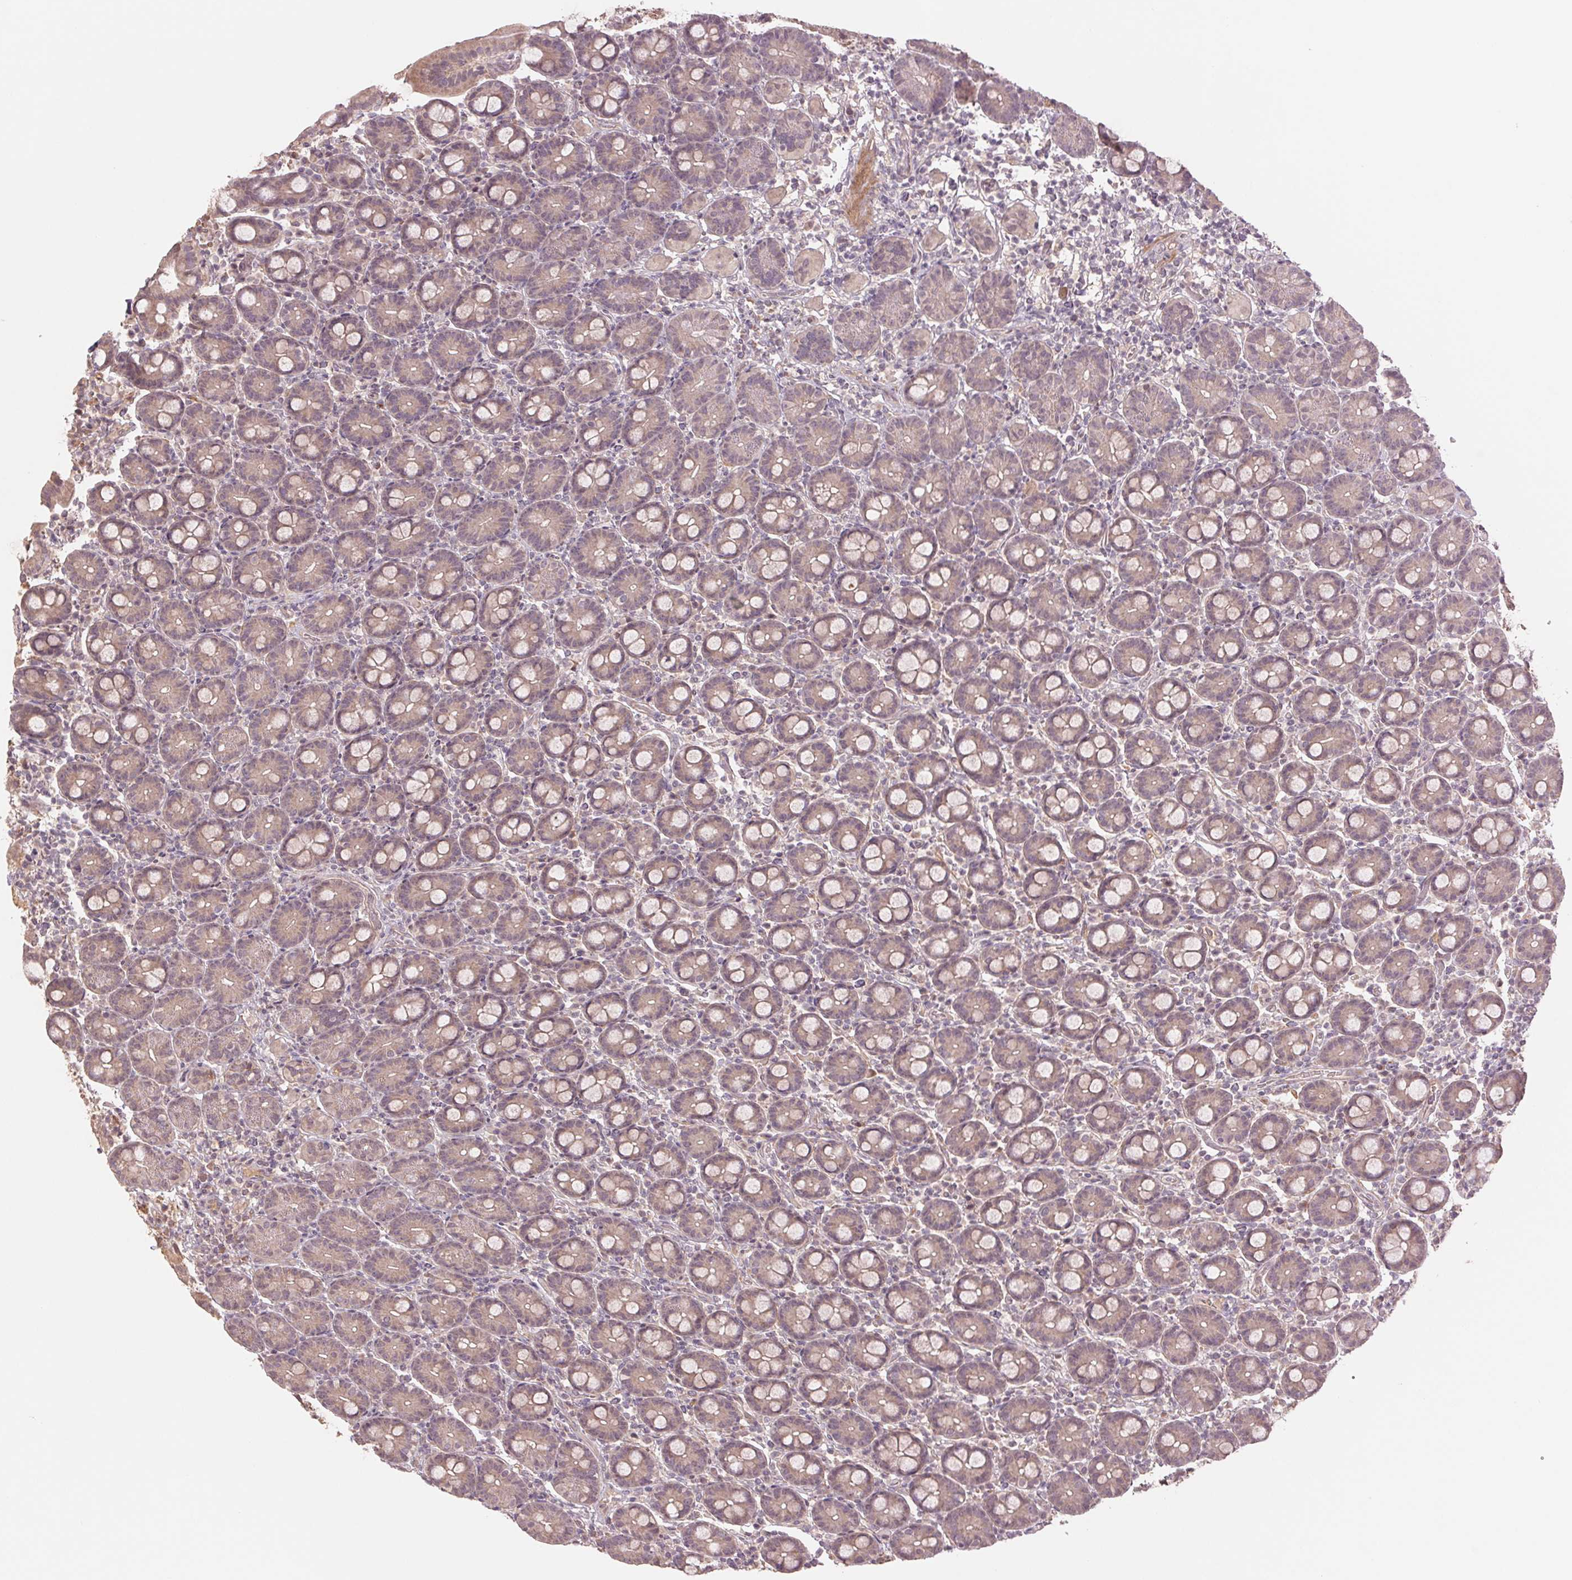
{"staining": {"intensity": "weak", "quantity": "25%-75%", "location": "cytoplasmic/membranous"}, "tissue": "small intestine", "cell_type": "Glandular cells", "image_type": "normal", "snomed": [{"axis": "morphology", "description": "Normal tissue, NOS"}, {"axis": "topography", "description": "Small intestine"}], "caption": "IHC (DAB (3,3'-diaminobenzidine)) staining of benign small intestine demonstrates weak cytoplasmic/membranous protein staining in about 25%-75% of glandular cells.", "gene": "PPIAL4A", "patient": {"sex": "male", "age": 26}}